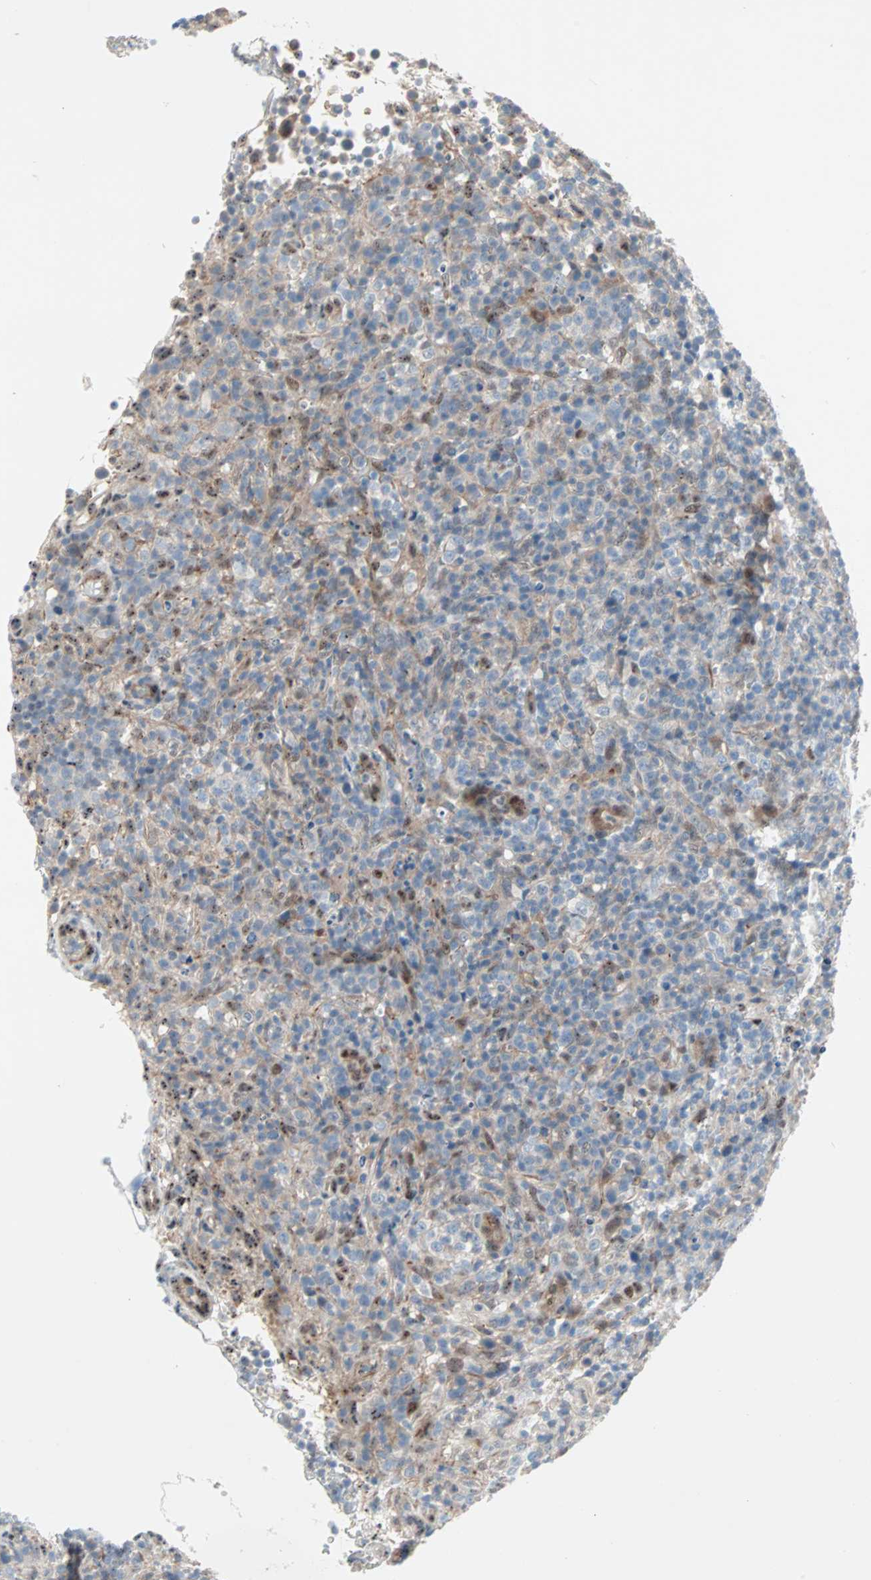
{"staining": {"intensity": "moderate", "quantity": "25%-75%", "location": "cytoplasmic/membranous,nuclear"}, "tissue": "lymphoma", "cell_type": "Tumor cells", "image_type": "cancer", "snomed": [{"axis": "morphology", "description": "Malignant lymphoma, non-Hodgkin's type, High grade"}, {"axis": "topography", "description": "Lymph node"}], "caption": "Human malignant lymphoma, non-Hodgkin's type (high-grade) stained with a brown dye shows moderate cytoplasmic/membranous and nuclear positive positivity in about 25%-75% of tumor cells.", "gene": "CAND2", "patient": {"sex": "female", "age": 76}}